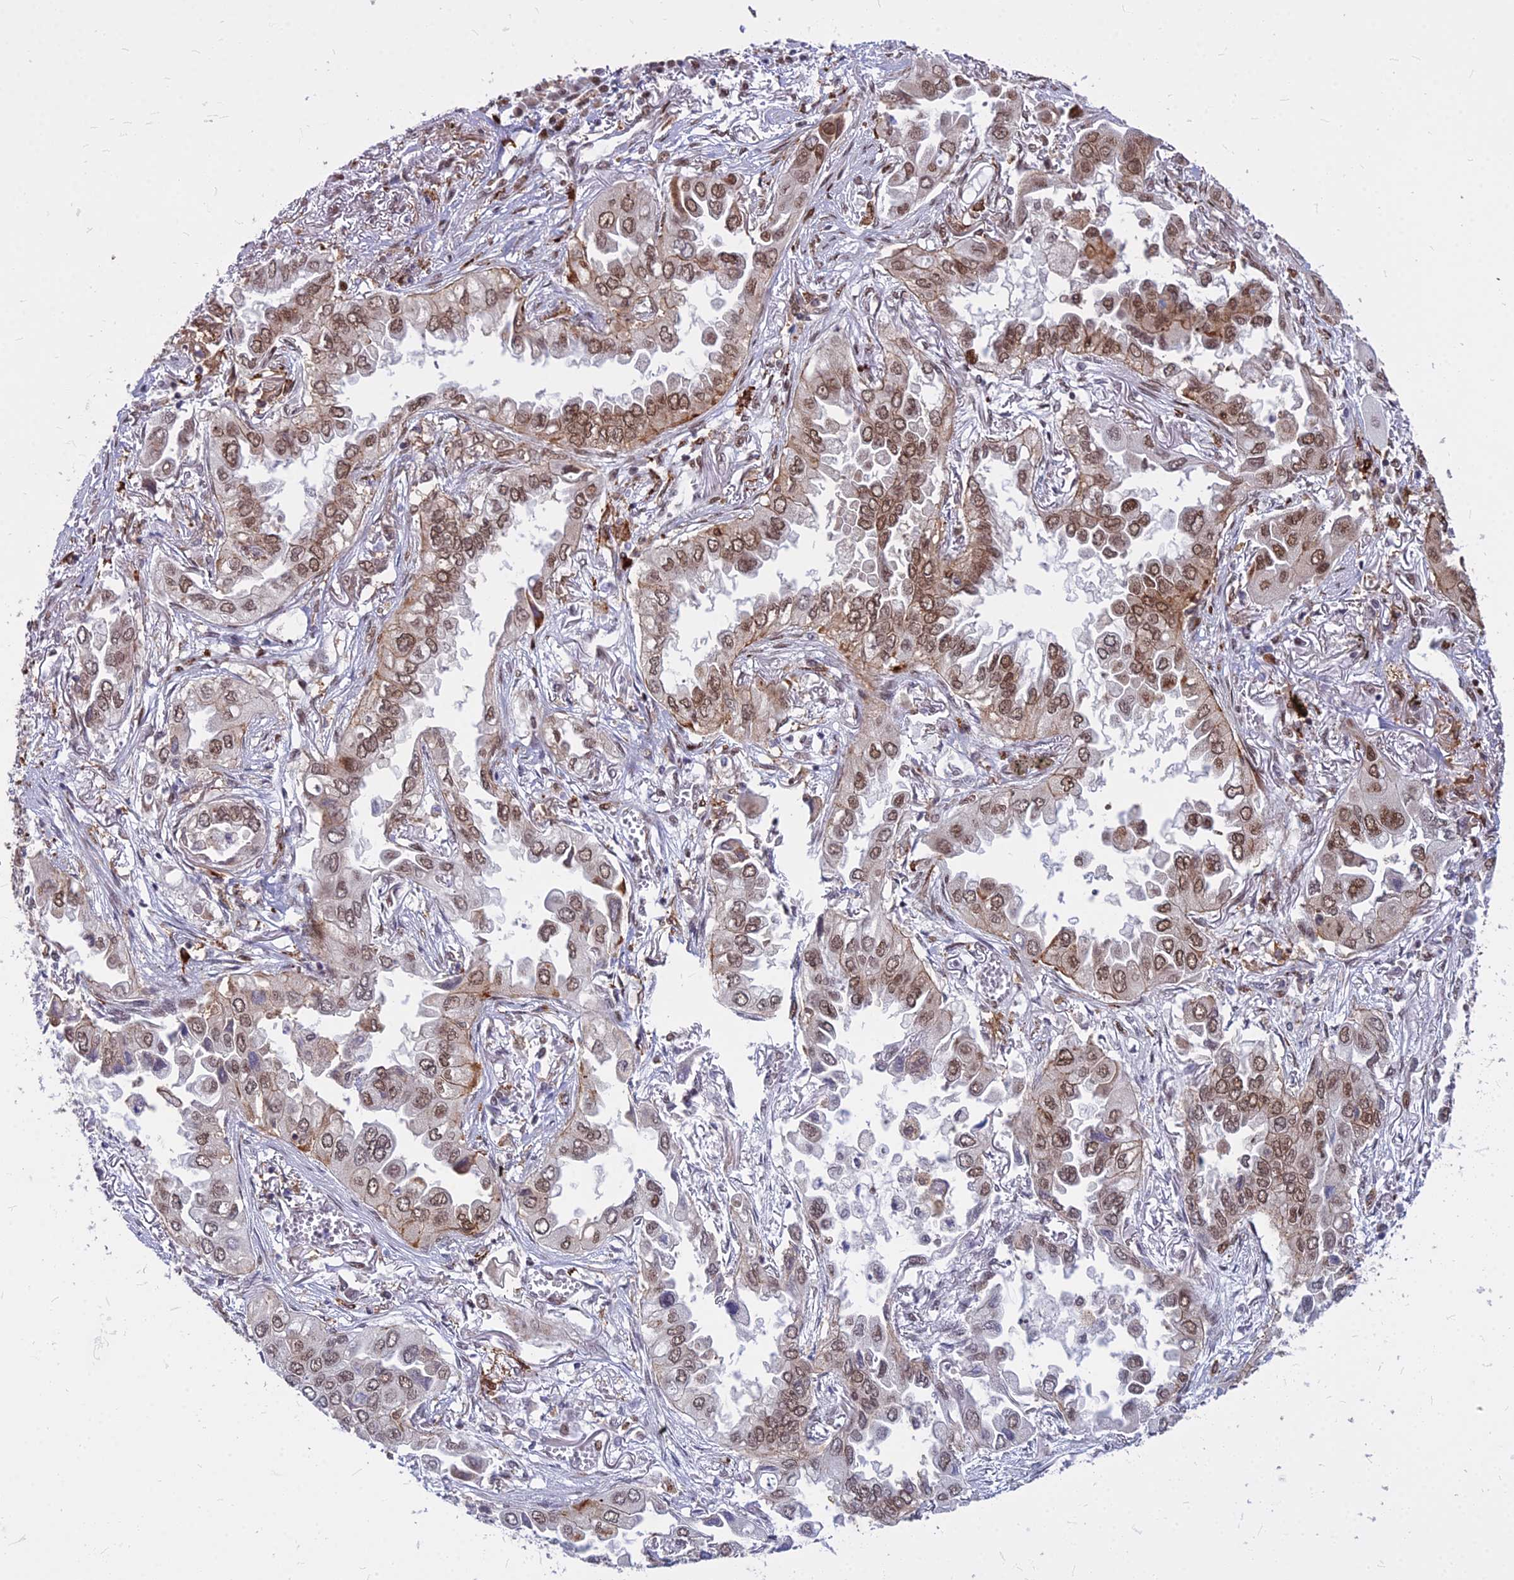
{"staining": {"intensity": "moderate", "quantity": "25%-75%", "location": "cytoplasmic/membranous,nuclear"}, "tissue": "lung cancer", "cell_type": "Tumor cells", "image_type": "cancer", "snomed": [{"axis": "morphology", "description": "Adenocarcinoma, NOS"}, {"axis": "topography", "description": "Lung"}], "caption": "A brown stain shows moderate cytoplasmic/membranous and nuclear positivity of a protein in lung adenocarcinoma tumor cells.", "gene": "ALG10", "patient": {"sex": "female", "age": 76}}